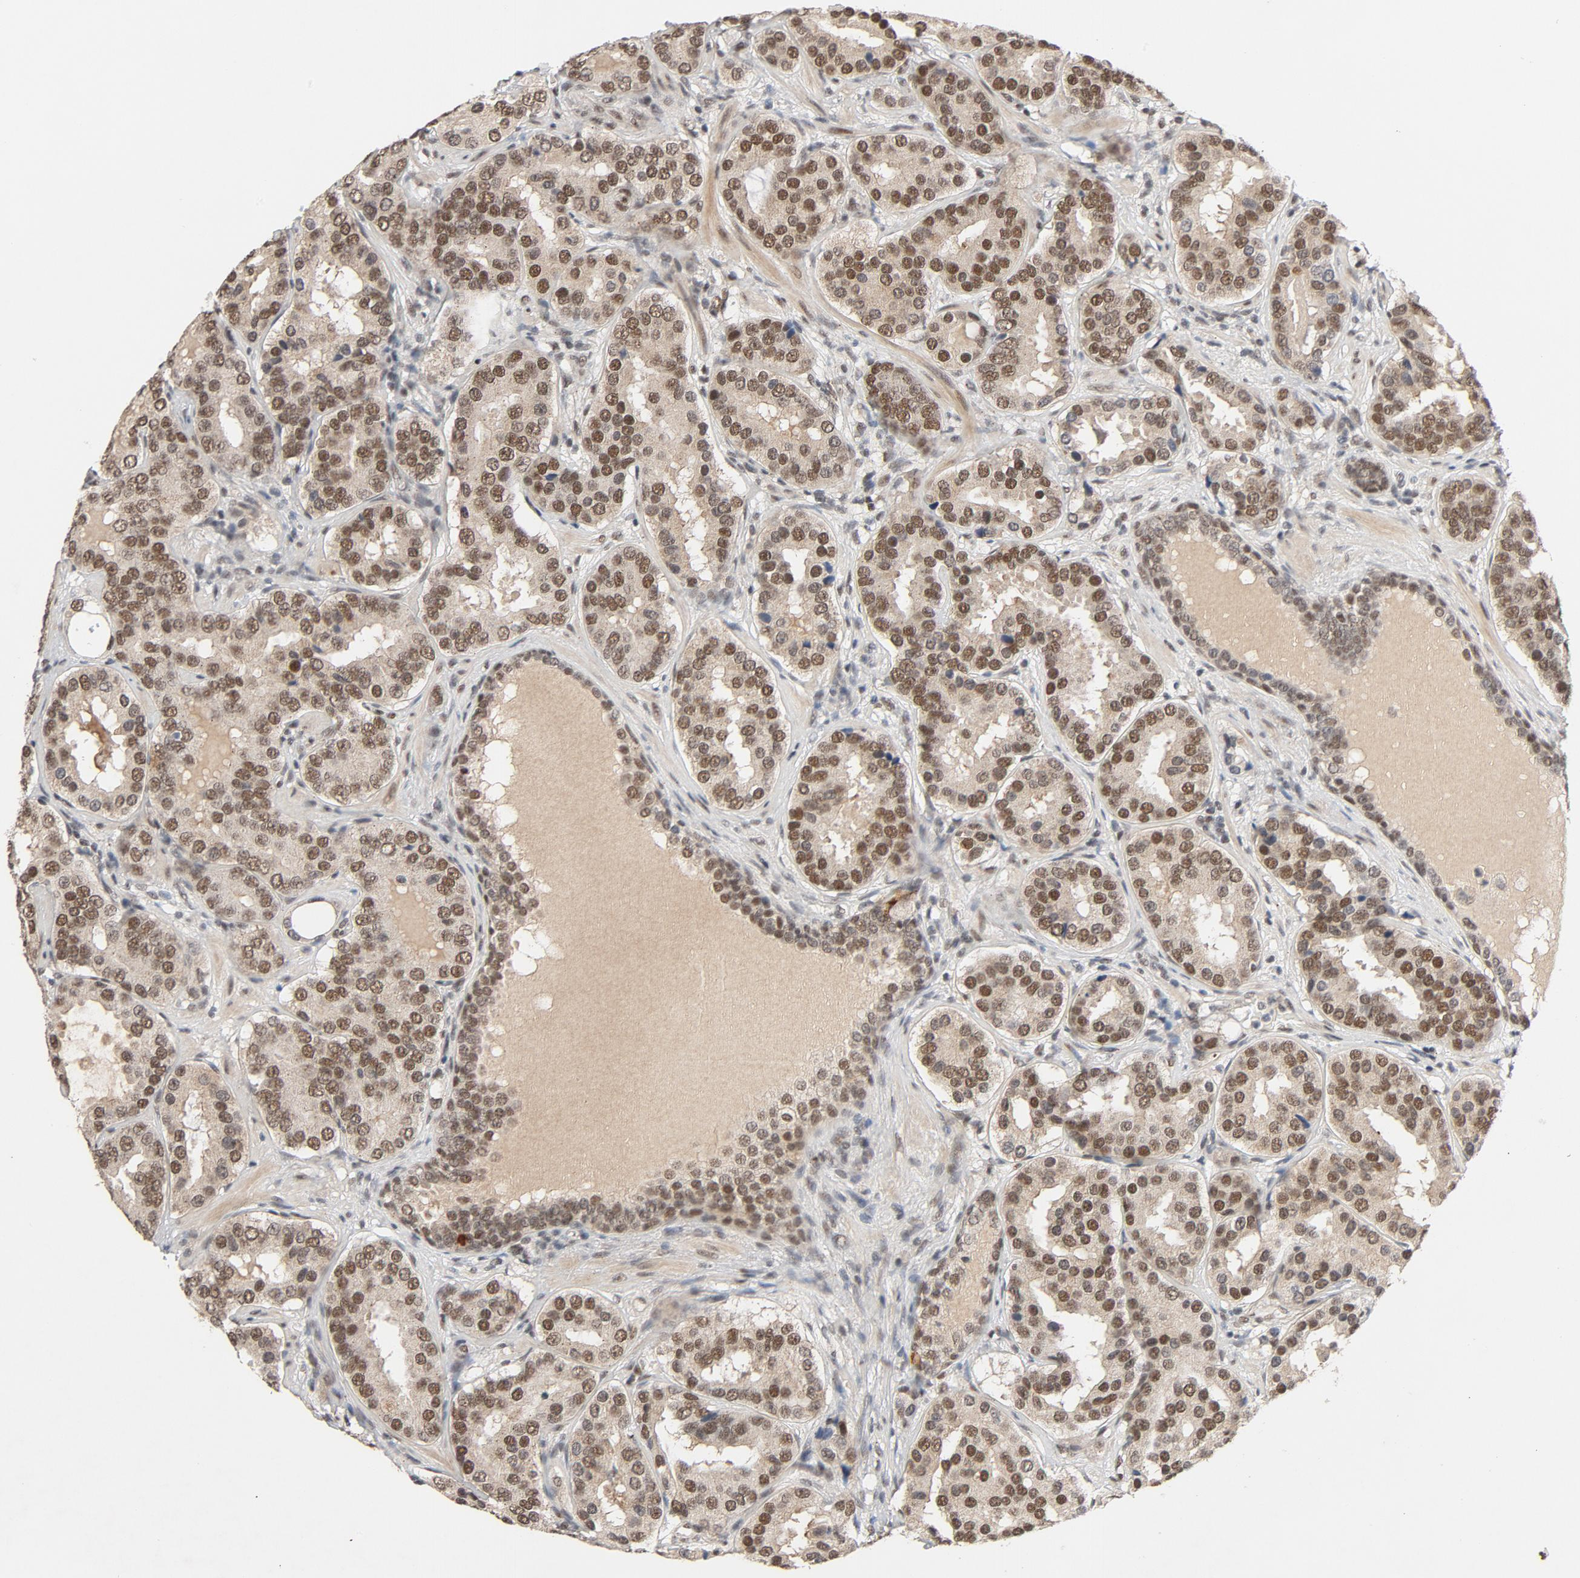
{"staining": {"intensity": "strong", "quantity": ">75%", "location": "nuclear"}, "tissue": "prostate cancer", "cell_type": "Tumor cells", "image_type": "cancer", "snomed": [{"axis": "morphology", "description": "Adenocarcinoma, Low grade"}, {"axis": "topography", "description": "Prostate"}], "caption": "DAB (3,3'-diaminobenzidine) immunohistochemical staining of human prostate cancer (low-grade adenocarcinoma) demonstrates strong nuclear protein positivity in approximately >75% of tumor cells. The staining was performed using DAB to visualize the protein expression in brown, while the nuclei were stained in blue with hematoxylin (Magnification: 20x).", "gene": "SMARCD1", "patient": {"sex": "male", "age": 59}}